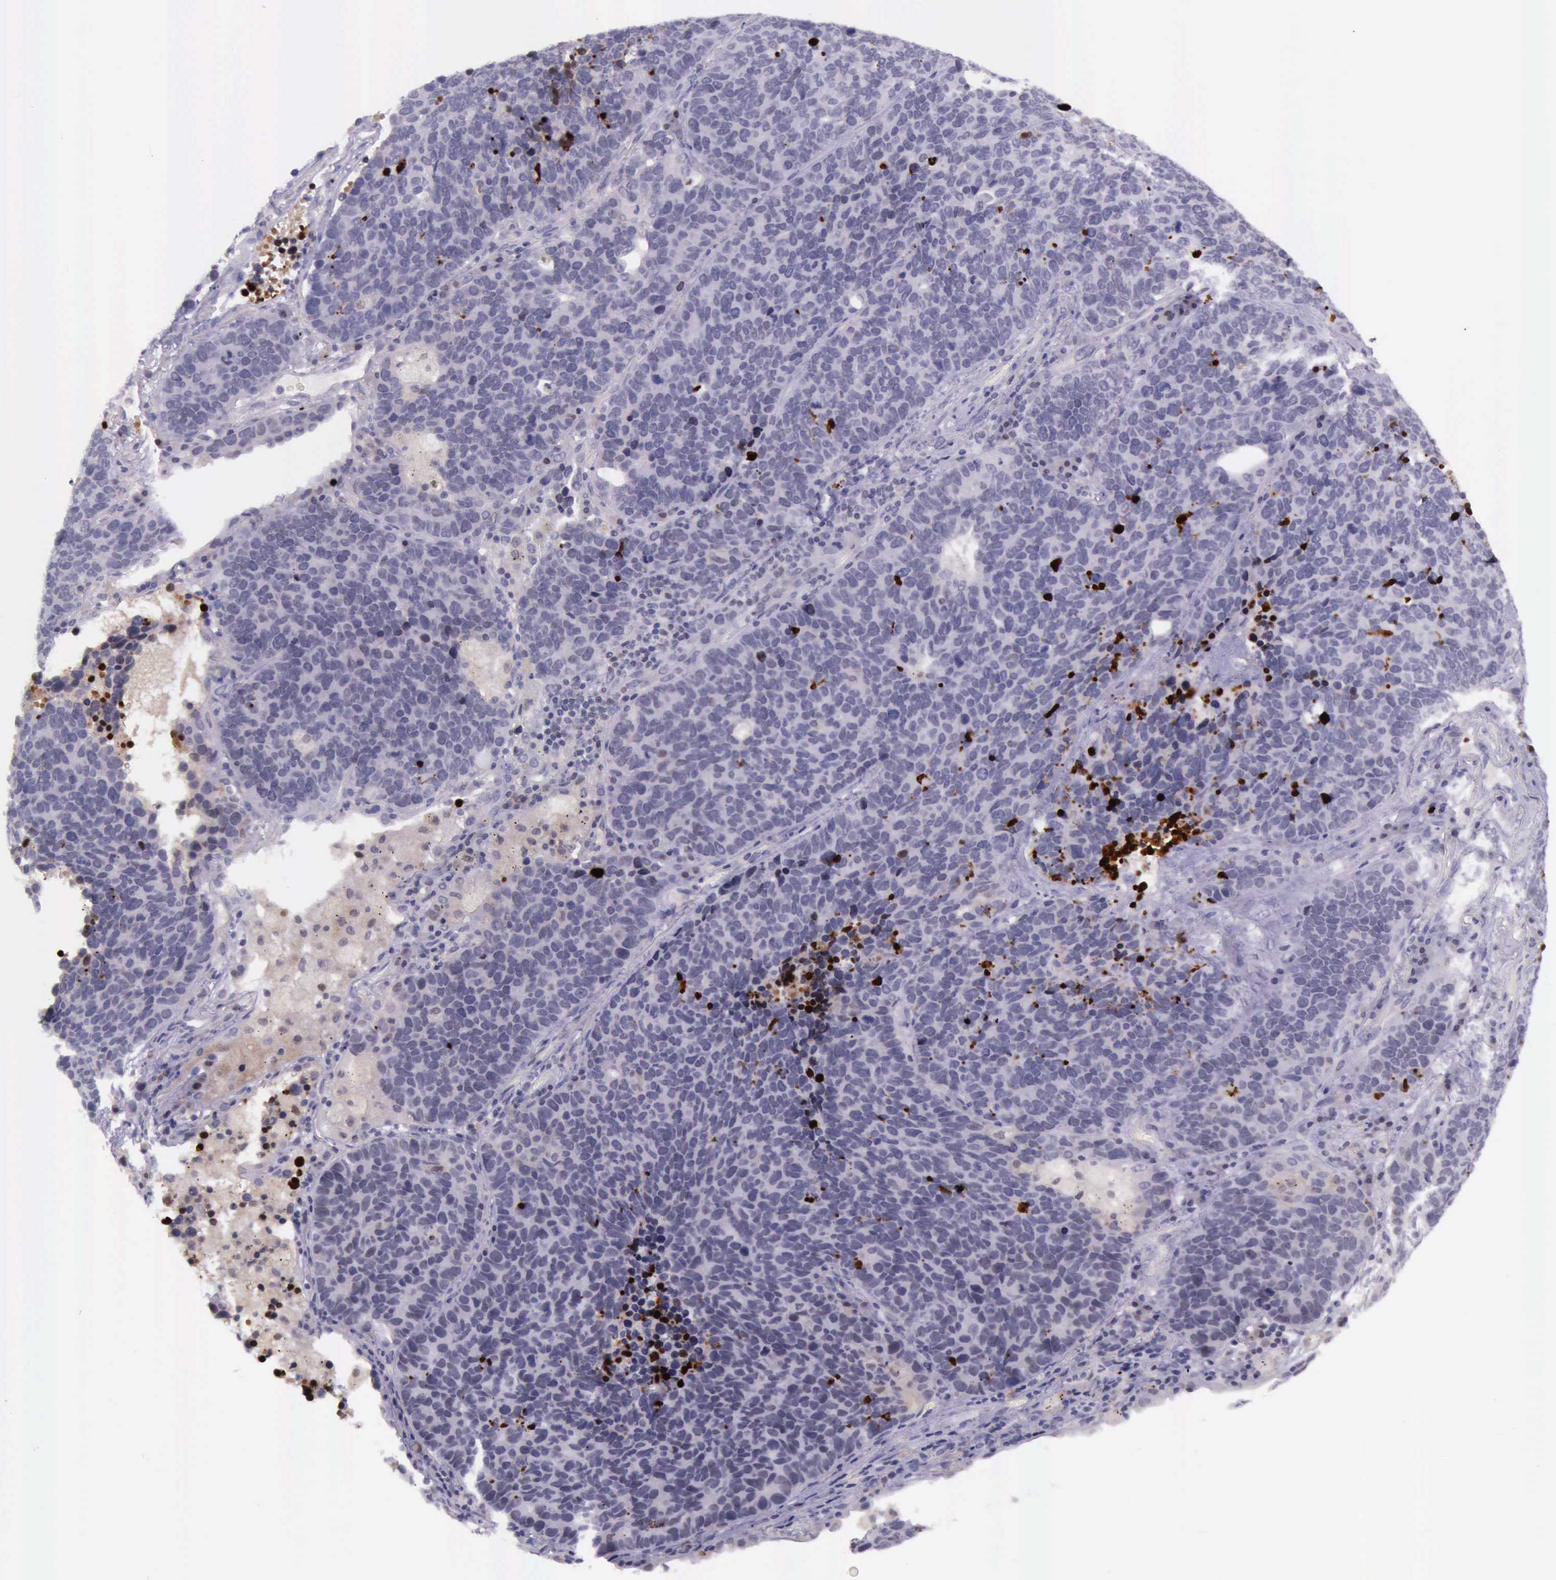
{"staining": {"intensity": "strong", "quantity": "<25%", "location": "nuclear"}, "tissue": "lung cancer", "cell_type": "Tumor cells", "image_type": "cancer", "snomed": [{"axis": "morphology", "description": "Neoplasm, malignant, NOS"}, {"axis": "topography", "description": "Lung"}], "caption": "About <25% of tumor cells in human lung cancer (malignant neoplasm) show strong nuclear protein positivity as visualized by brown immunohistochemical staining.", "gene": "PARP1", "patient": {"sex": "female", "age": 75}}